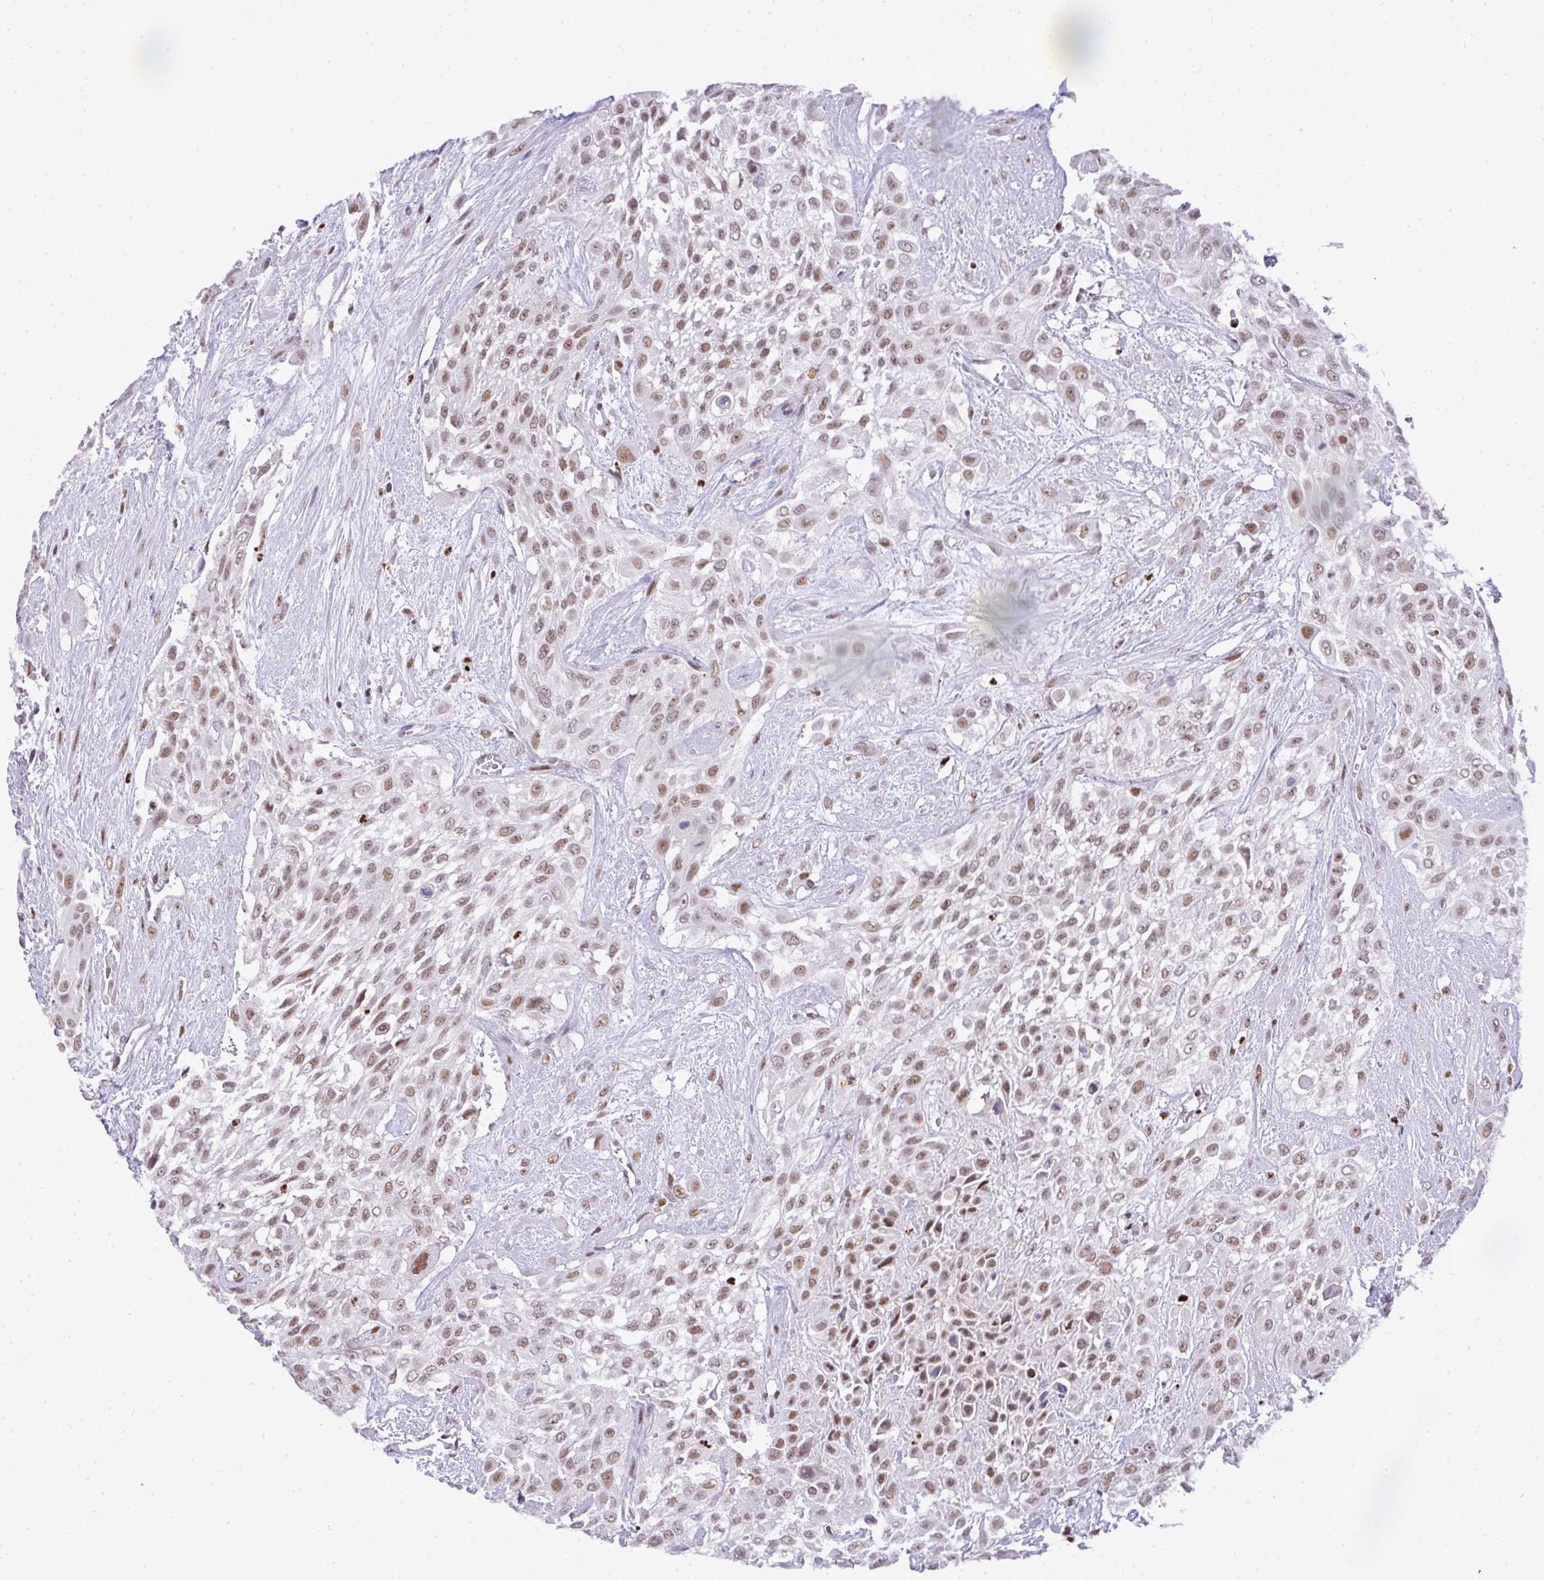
{"staining": {"intensity": "moderate", "quantity": ">75%", "location": "nuclear"}, "tissue": "urothelial cancer", "cell_type": "Tumor cells", "image_type": "cancer", "snomed": [{"axis": "morphology", "description": "Urothelial carcinoma, High grade"}, {"axis": "topography", "description": "Urinary bladder"}], "caption": "Protein expression analysis of human urothelial cancer reveals moderate nuclear staining in approximately >75% of tumor cells.", "gene": "BBX", "patient": {"sex": "male", "age": 57}}